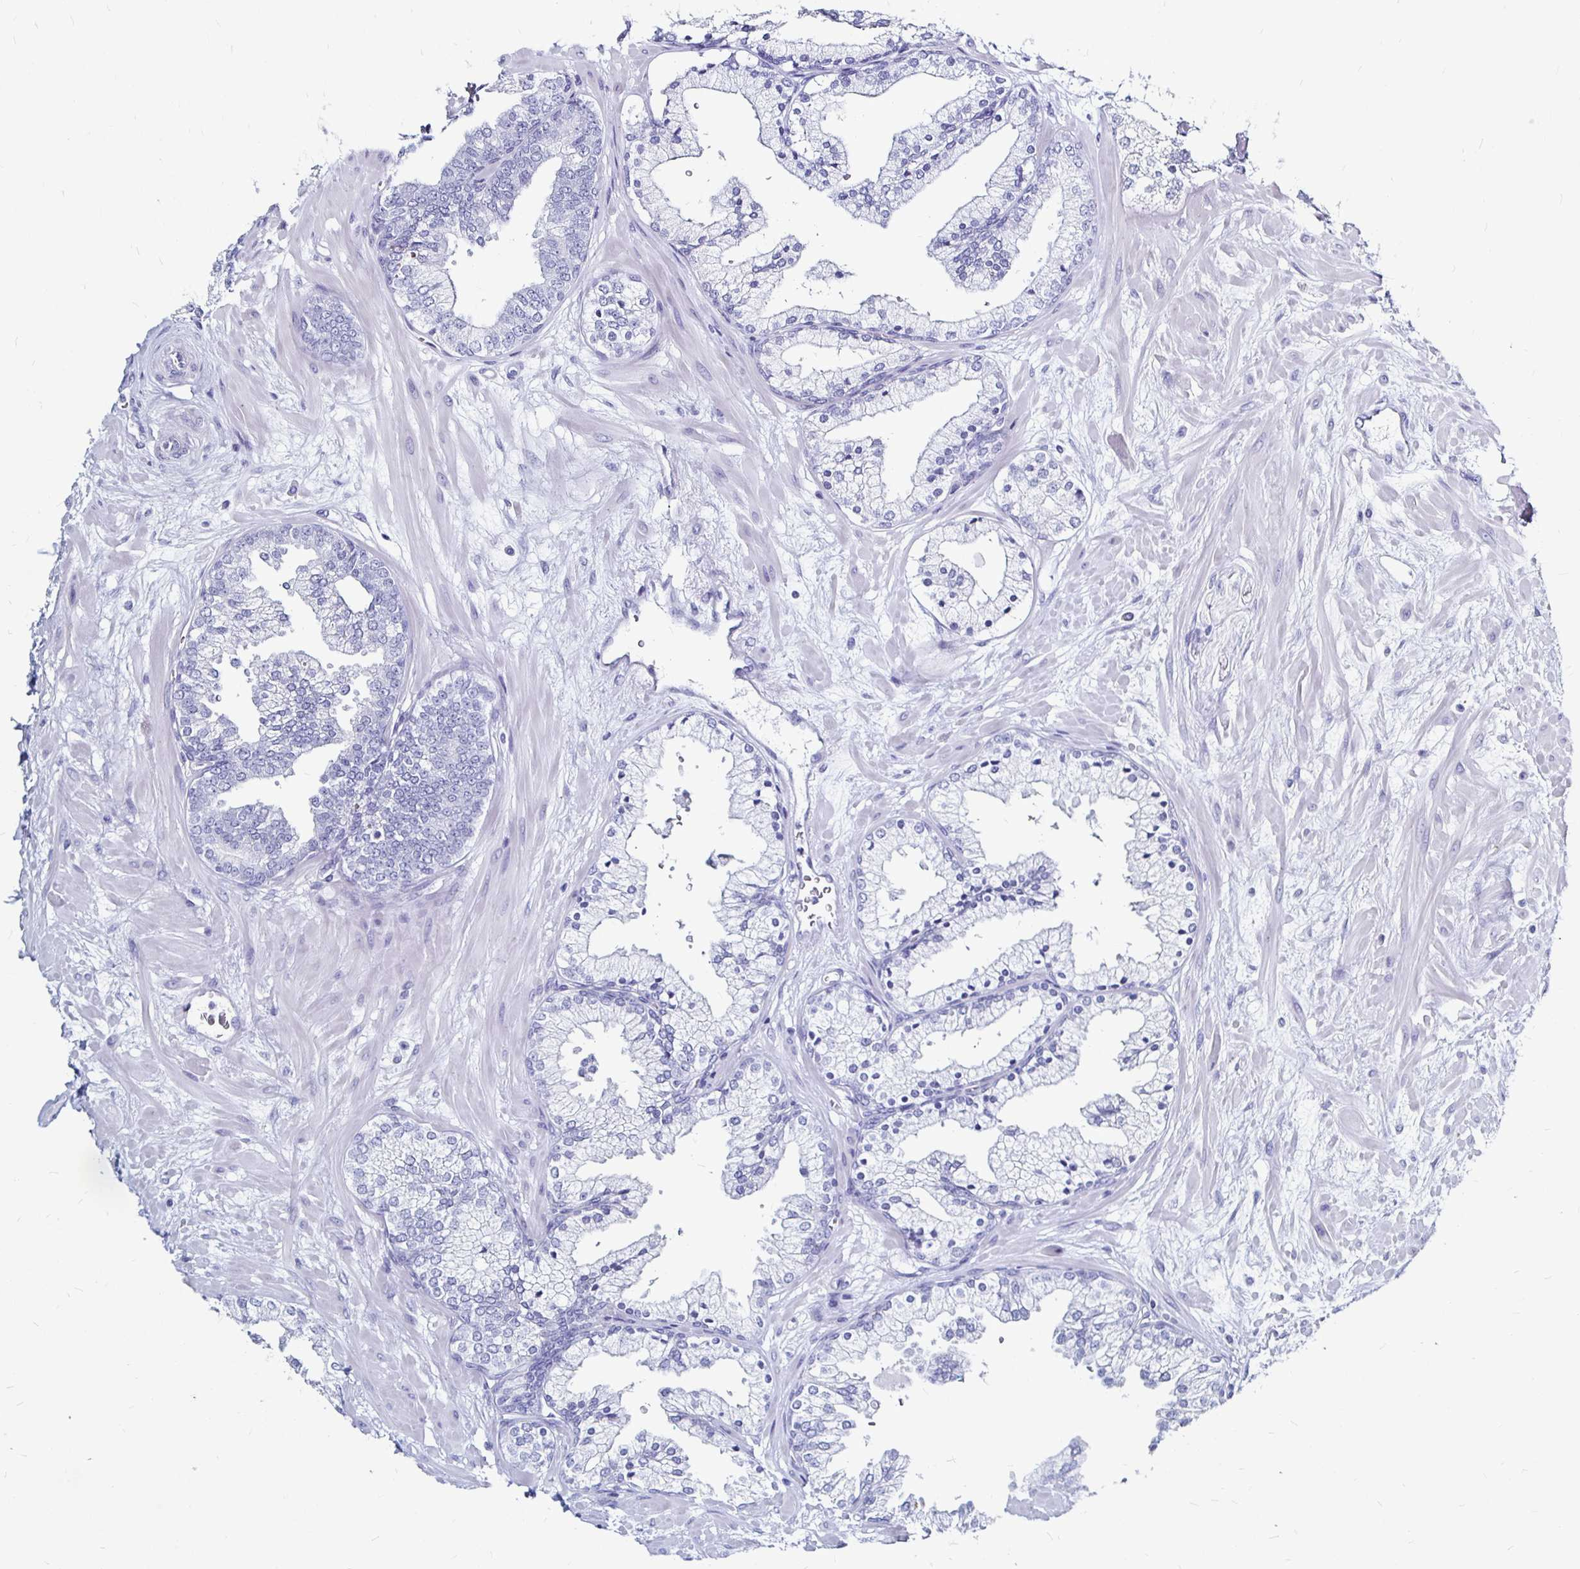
{"staining": {"intensity": "negative", "quantity": "none", "location": "none"}, "tissue": "prostate", "cell_type": "Glandular cells", "image_type": "normal", "snomed": [{"axis": "morphology", "description": "Normal tissue, NOS"}, {"axis": "topography", "description": "Prostate"}, {"axis": "topography", "description": "Peripheral nerve tissue"}], "caption": "Protein analysis of unremarkable prostate demonstrates no significant positivity in glandular cells. The staining is performed using DAB brown chromogen with nuclei counter-stained in using hematoxylin.", "gene": "LUZP4", "patient": {"sex": "male", "age": 61}}